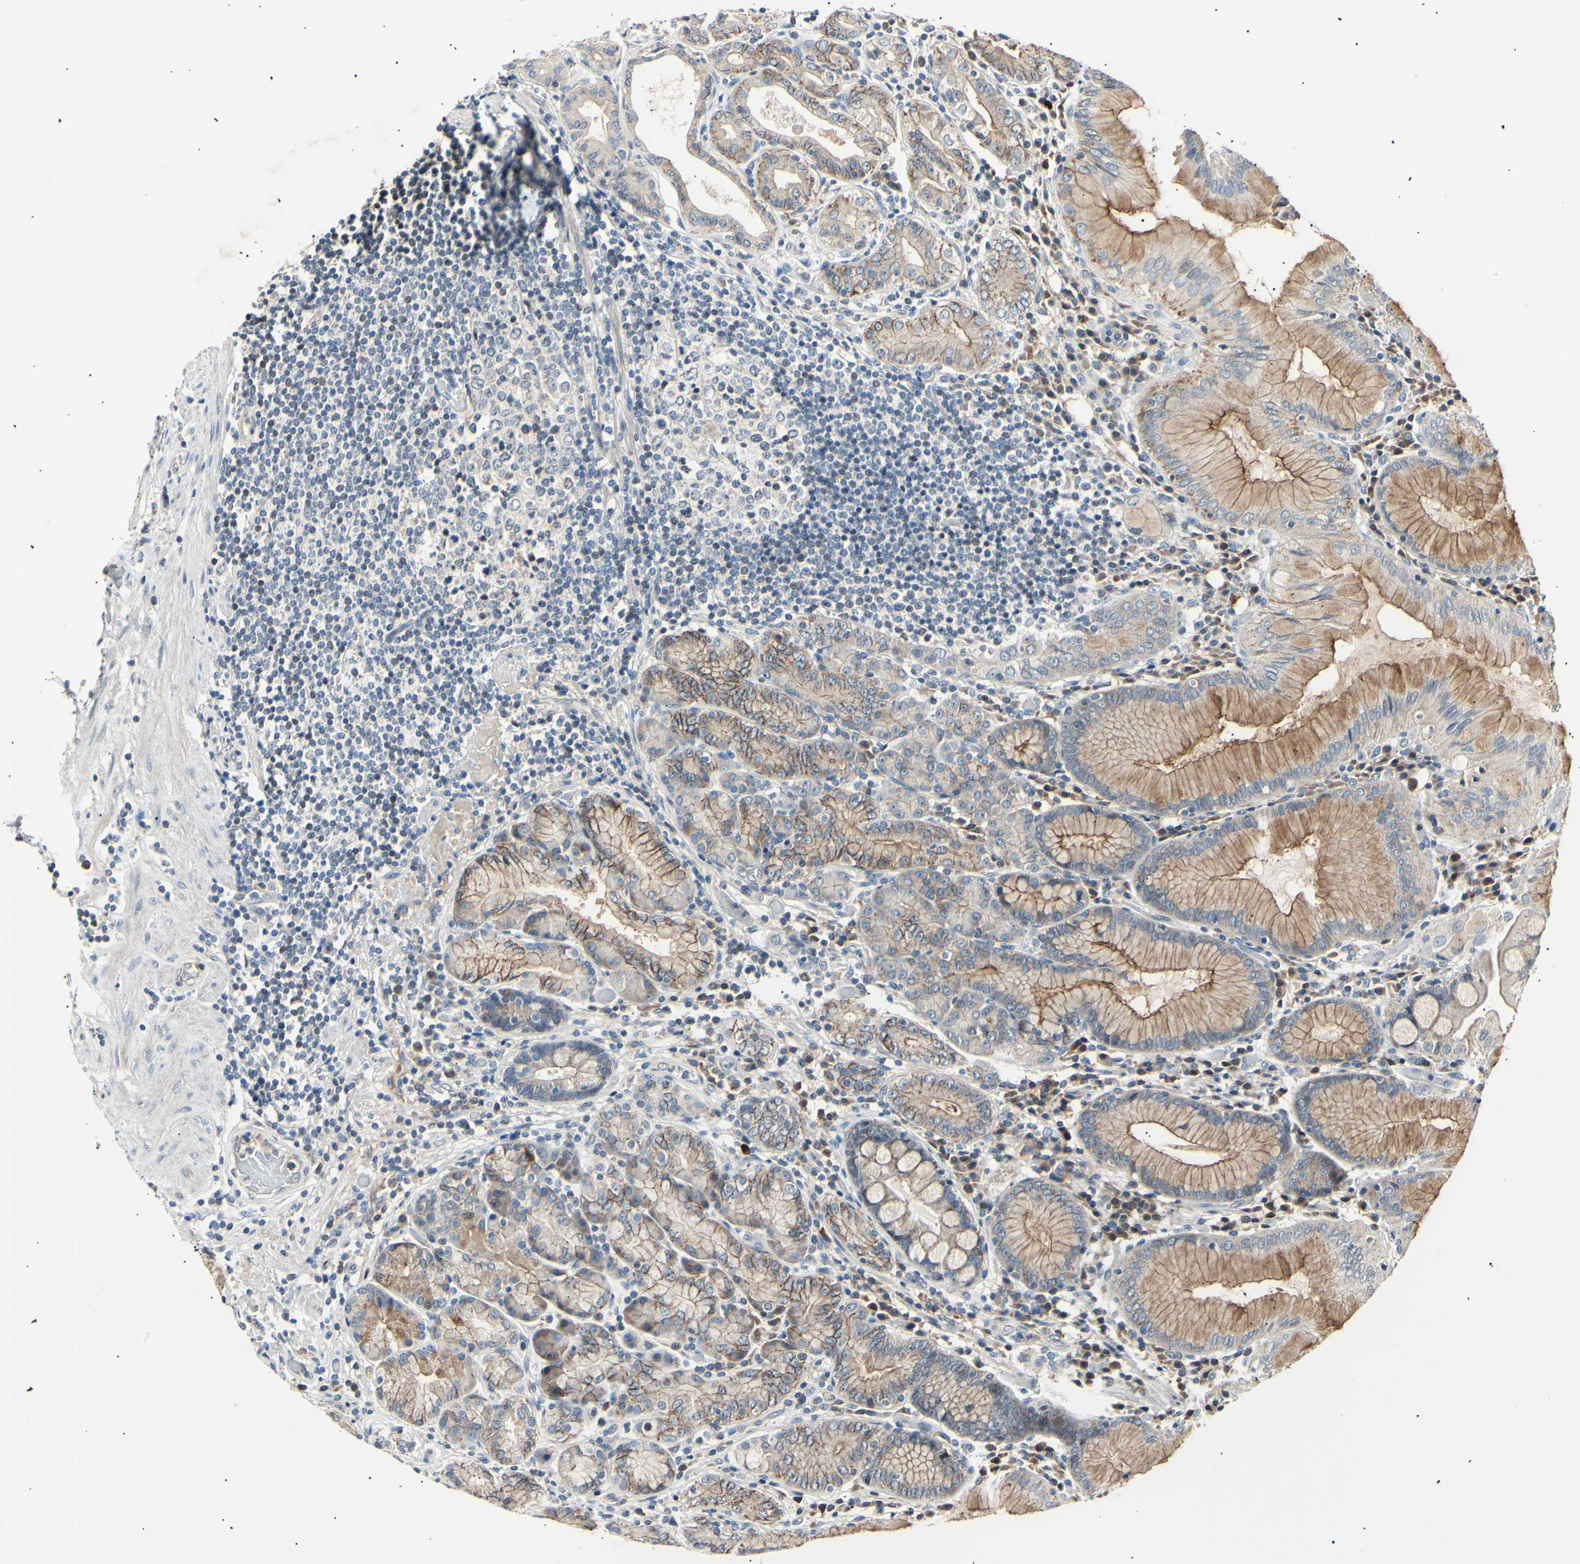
{"staining": {"intensity": "moderate", "quantity": ">75%", "location": "cytoplasmic/membranous"}, "tissue": "stomach", "cell_type": "Glandular cells", "image_type": "normal", "snomed": [{"axis": "morphology", "description": "Normal tissue, NOS"}, {"axis": "topography", "description": "Stomach, lower"}], "caption": "The micrograph exhibits immunohistochemical staining of benign stomach. There is moderate cytoplasmic/membranous staining is seen in approximately >75% of glandular cells. Nuclei are stained in blue.", "gene": "ITGA6", "patient": {"sex": "female", "age": 76}}